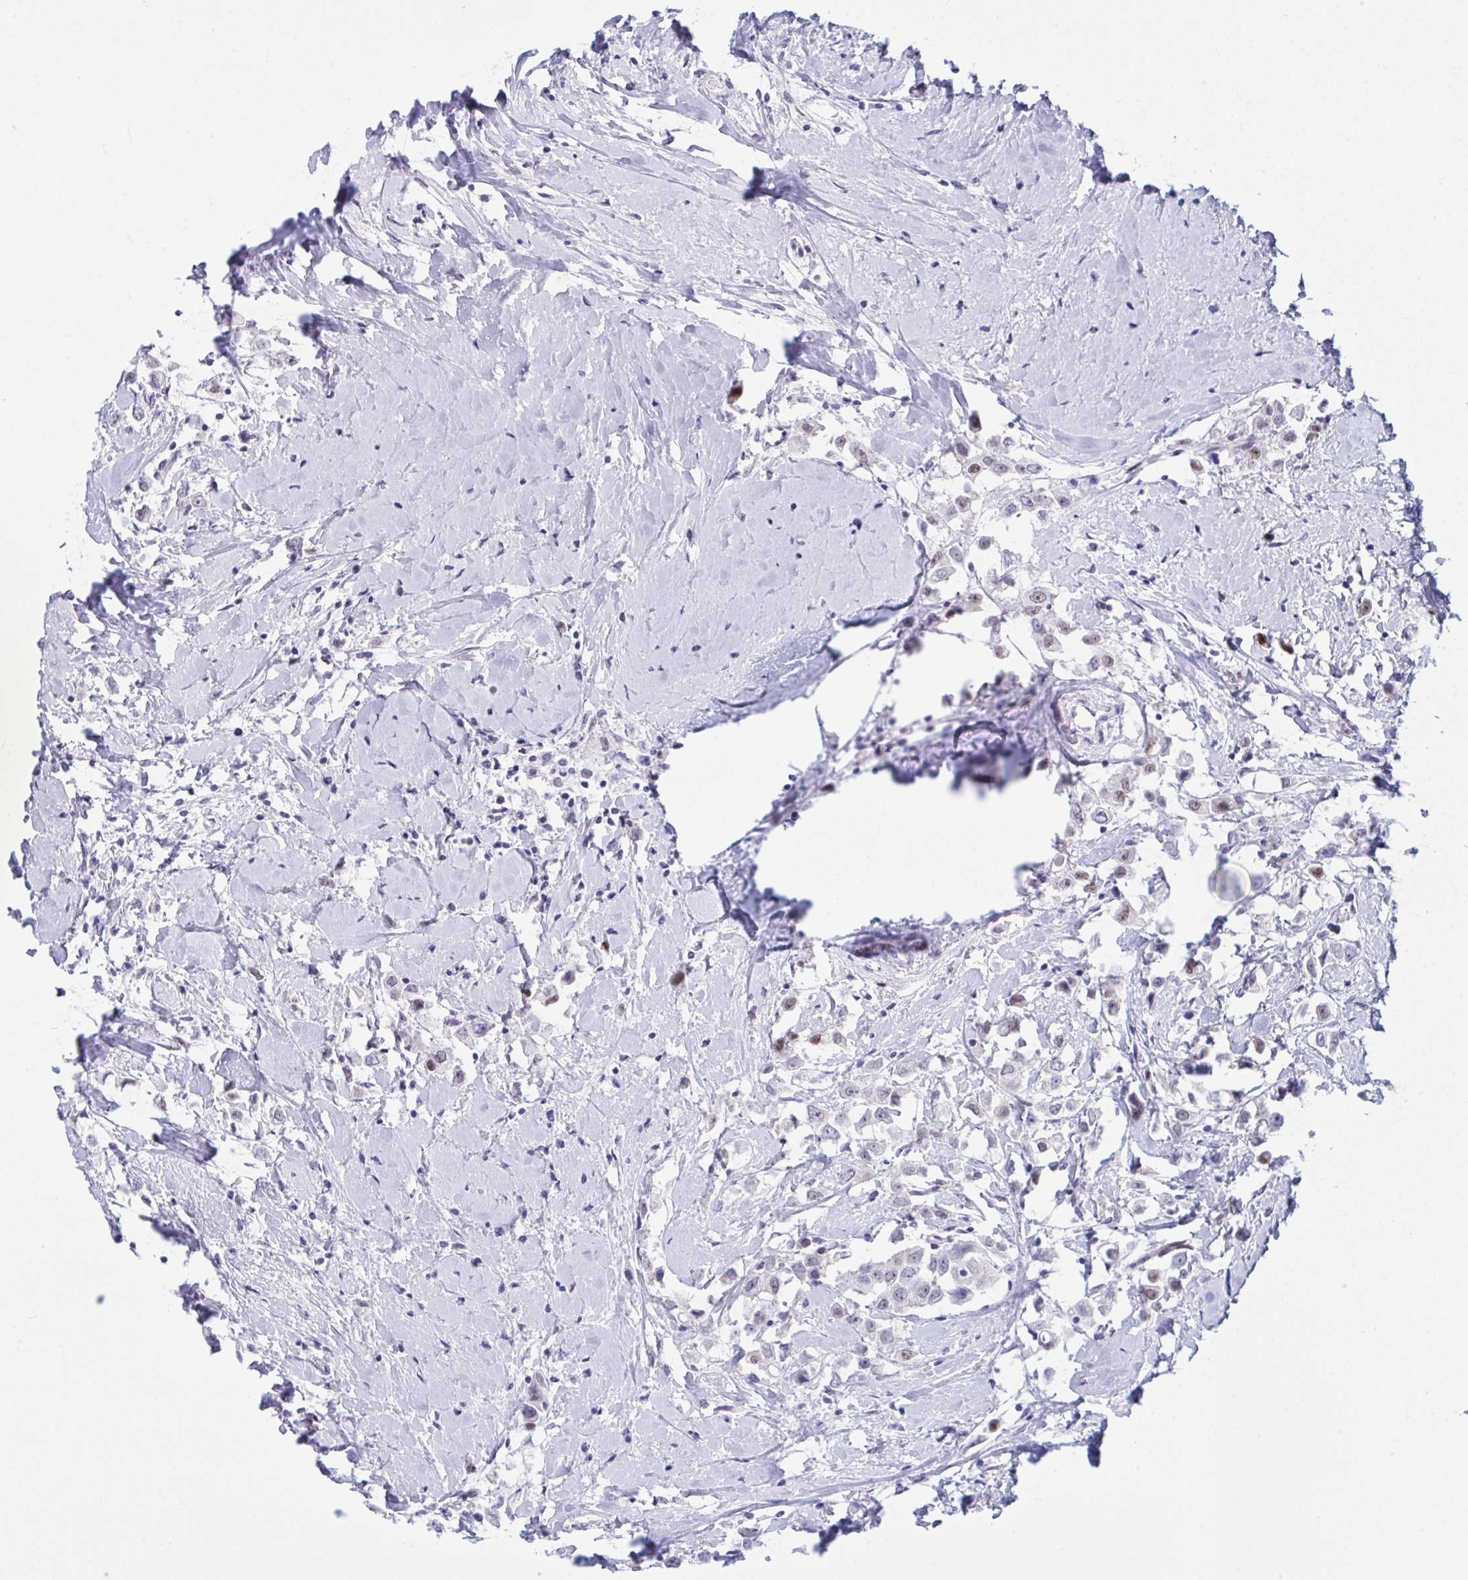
{"staining": {"intensity": "negative", "quantity": "none", "location": "none"}, "tissue": "breast cancer", "cell_type": "Tumor cells", "image_type": "cancer", "snomed": [{"axis": "morphology", "description": "Duct carcinoma"}, {"axis": "topography", "description": "Breast"}], "caption": "Breast cancer was stained to show a protein in brown. There is no significant staining in tumor cells.", "gene": "IKZF2", "patient": {"sex": "female", "age": 61}}